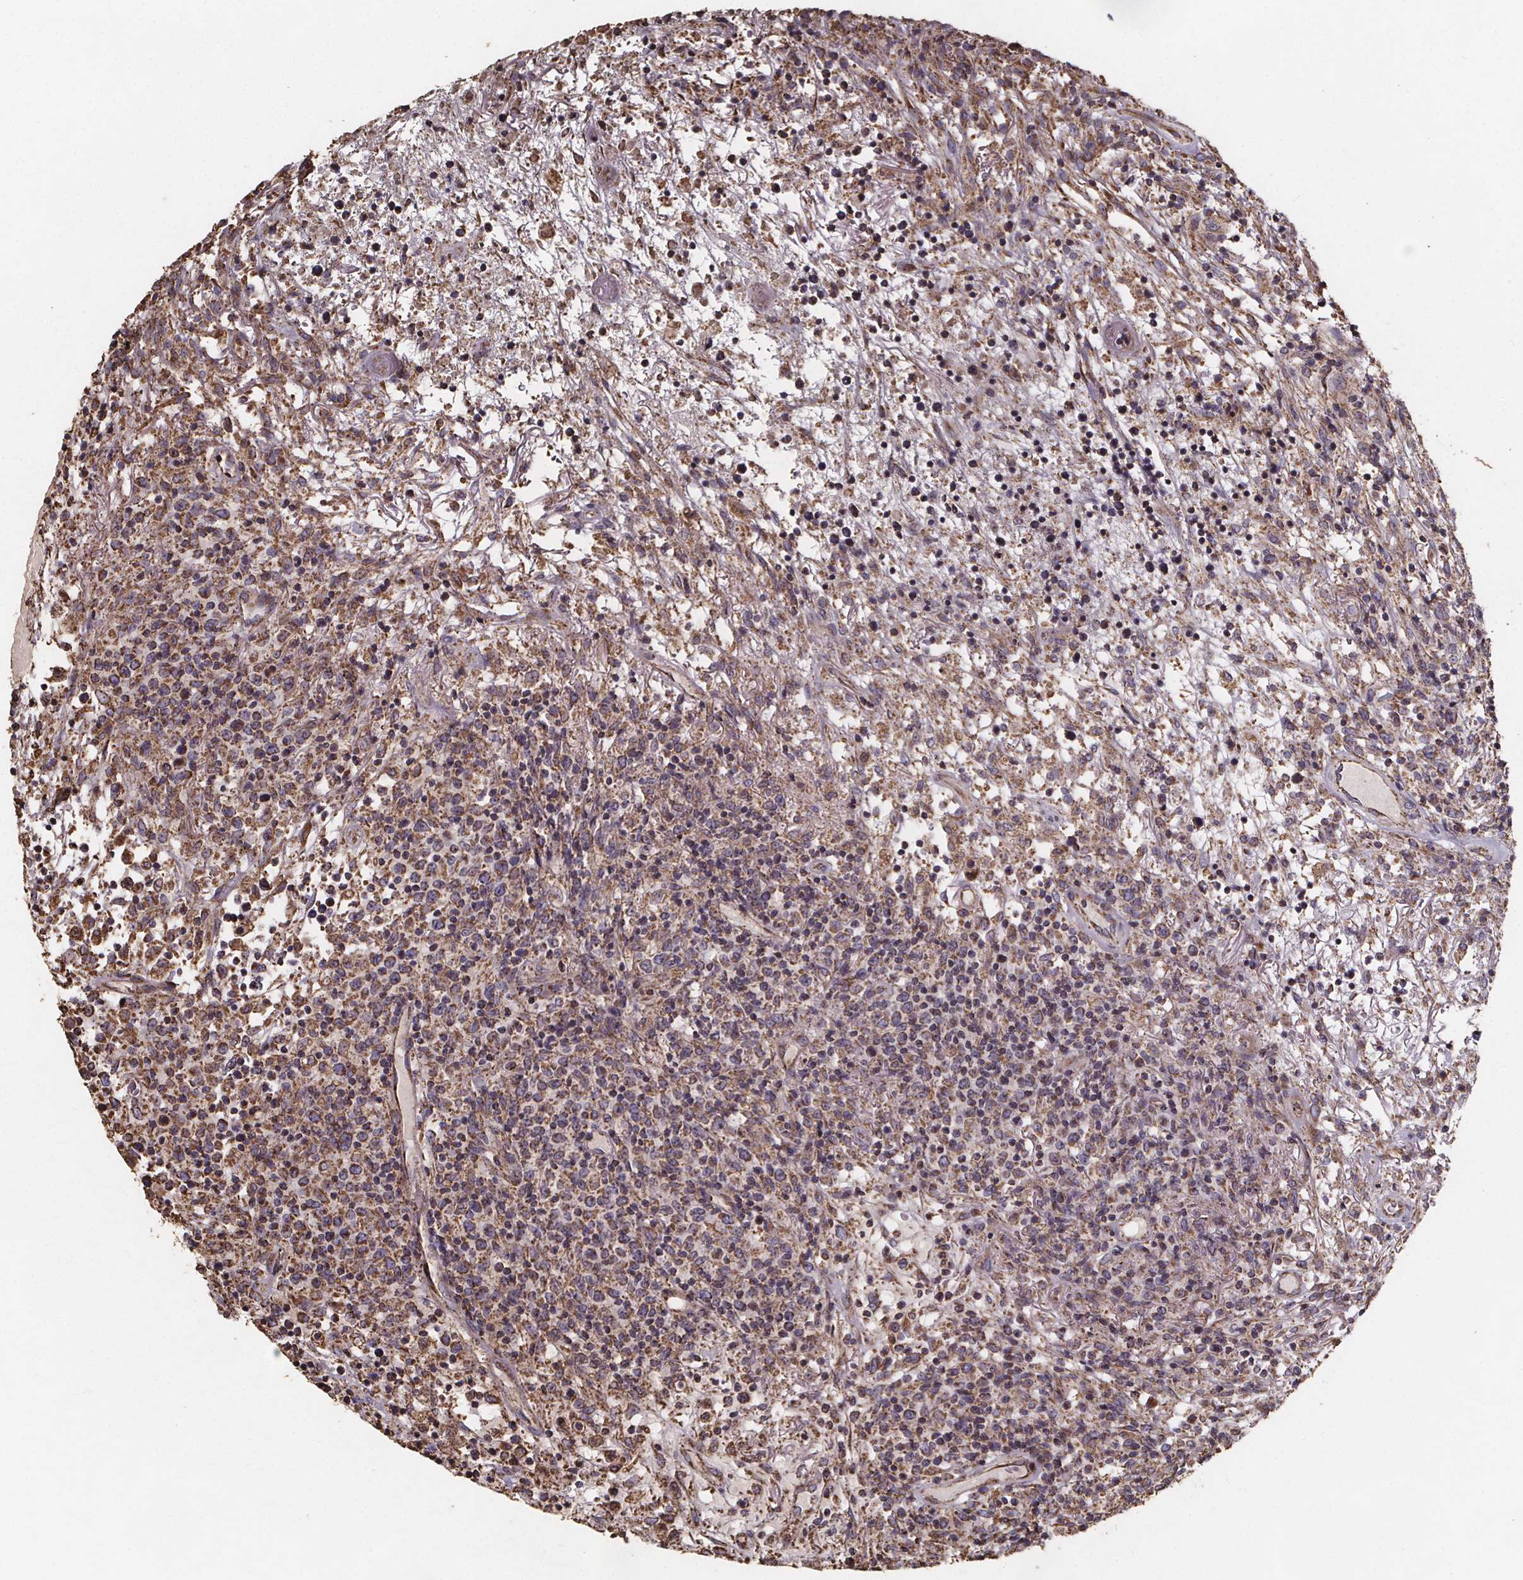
{"staining": {"intensity": "moderate", "quantity": ">75%", "location": "cytoplasmic/membranous"}, "tissue": "lymphoma", "cell_type": "Tumor cells", "image_type": "cancer", "snomed": [{"axis": "morphology", "description": "Malignant lymphoma, non-Hodgkin's type, High grade"}, {"axis": "topography", "description": "Lung"}], "caption": "High-grade malignant lymphoma, non-Hodgkin's type stained for a protein displays moderate cytoplasmic/membranous positivity in tumor cells. Nuclei are stained in blue.", "gene": "SLC35D2", "patient": {"sex": "male", "age": 79}}